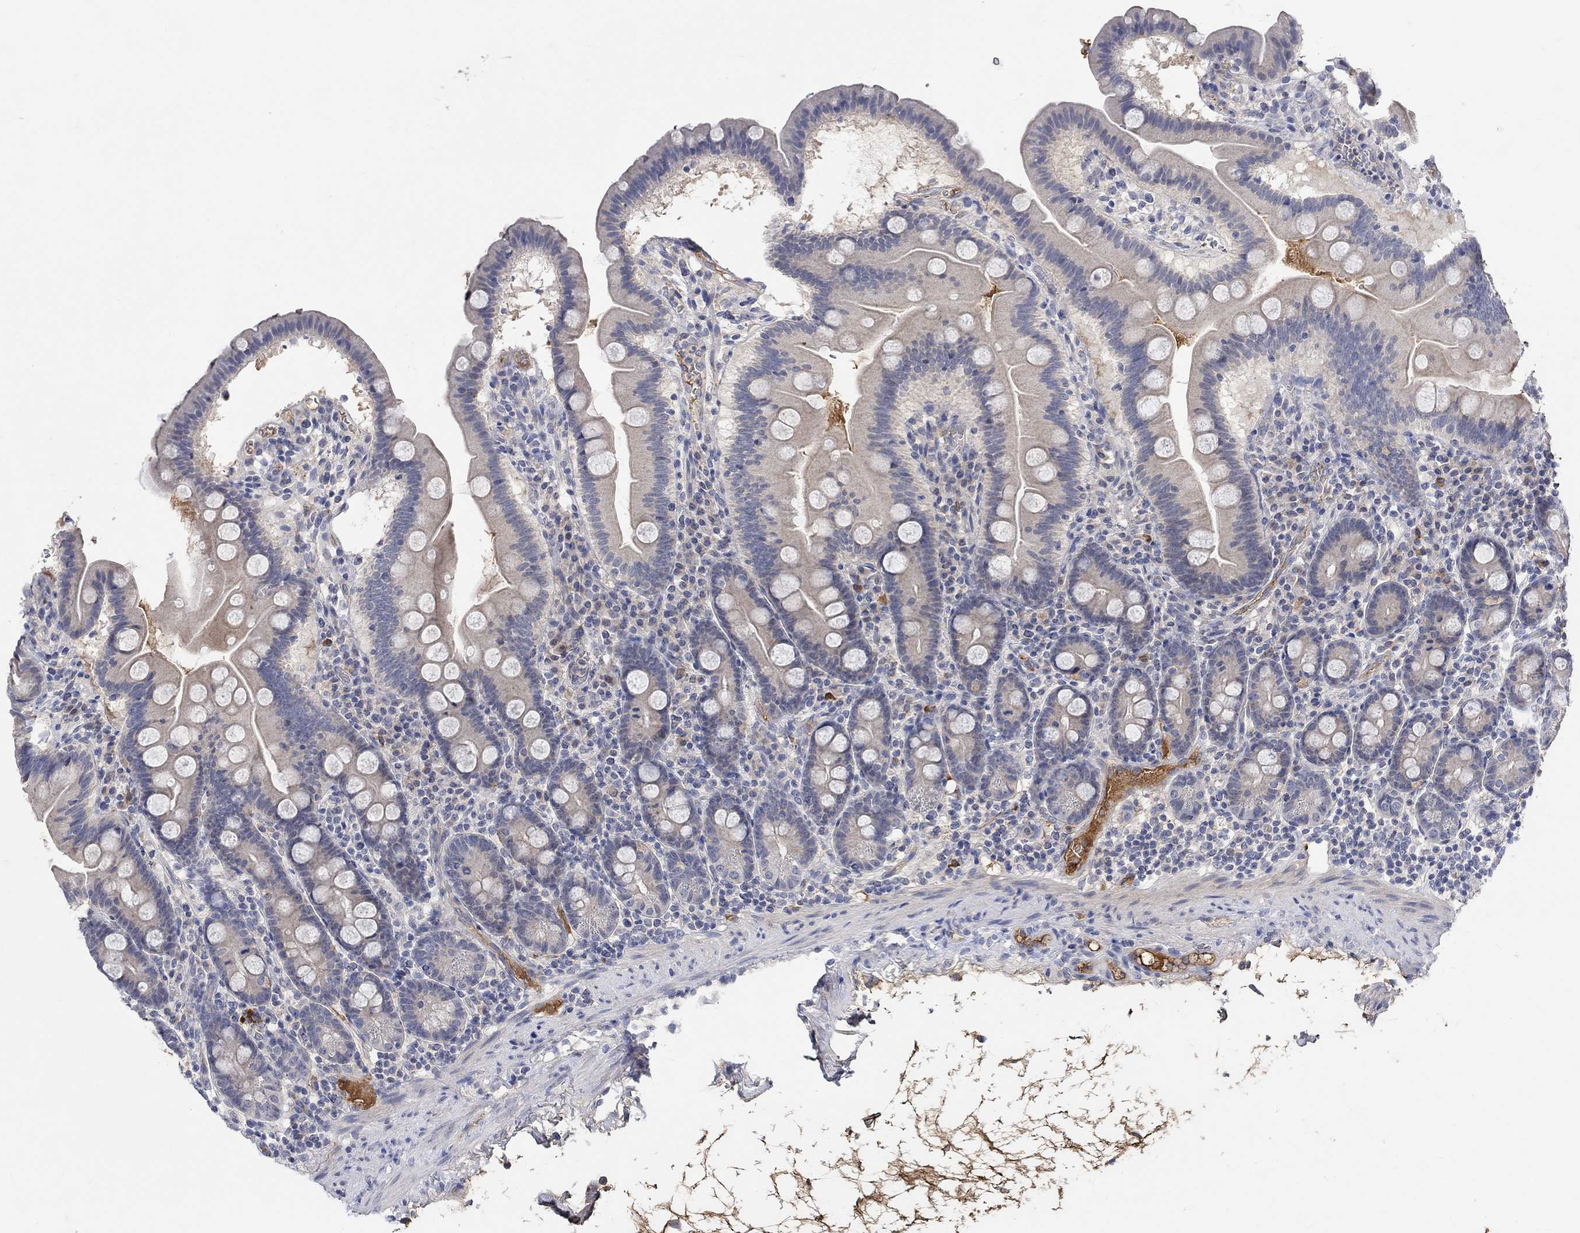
{"staining": {"intensity": "negative", "quantity": "none", "location": "none"}, "tissue": "duodenum", "cell_type": "Glandular cells", "image_type": "normal", "snomed": [{"axis": "morphology", "description": "Normal tissue, NOS"}, {"axis": "topography", "description": "Duodenum"}], "caption": "High power microscopy photomicrograph of an IHC image of benign duodenum, revealing no significant expression in glandular cells.", "gene": "MSTN", "patient": {"sex": "male", "age": 59}}